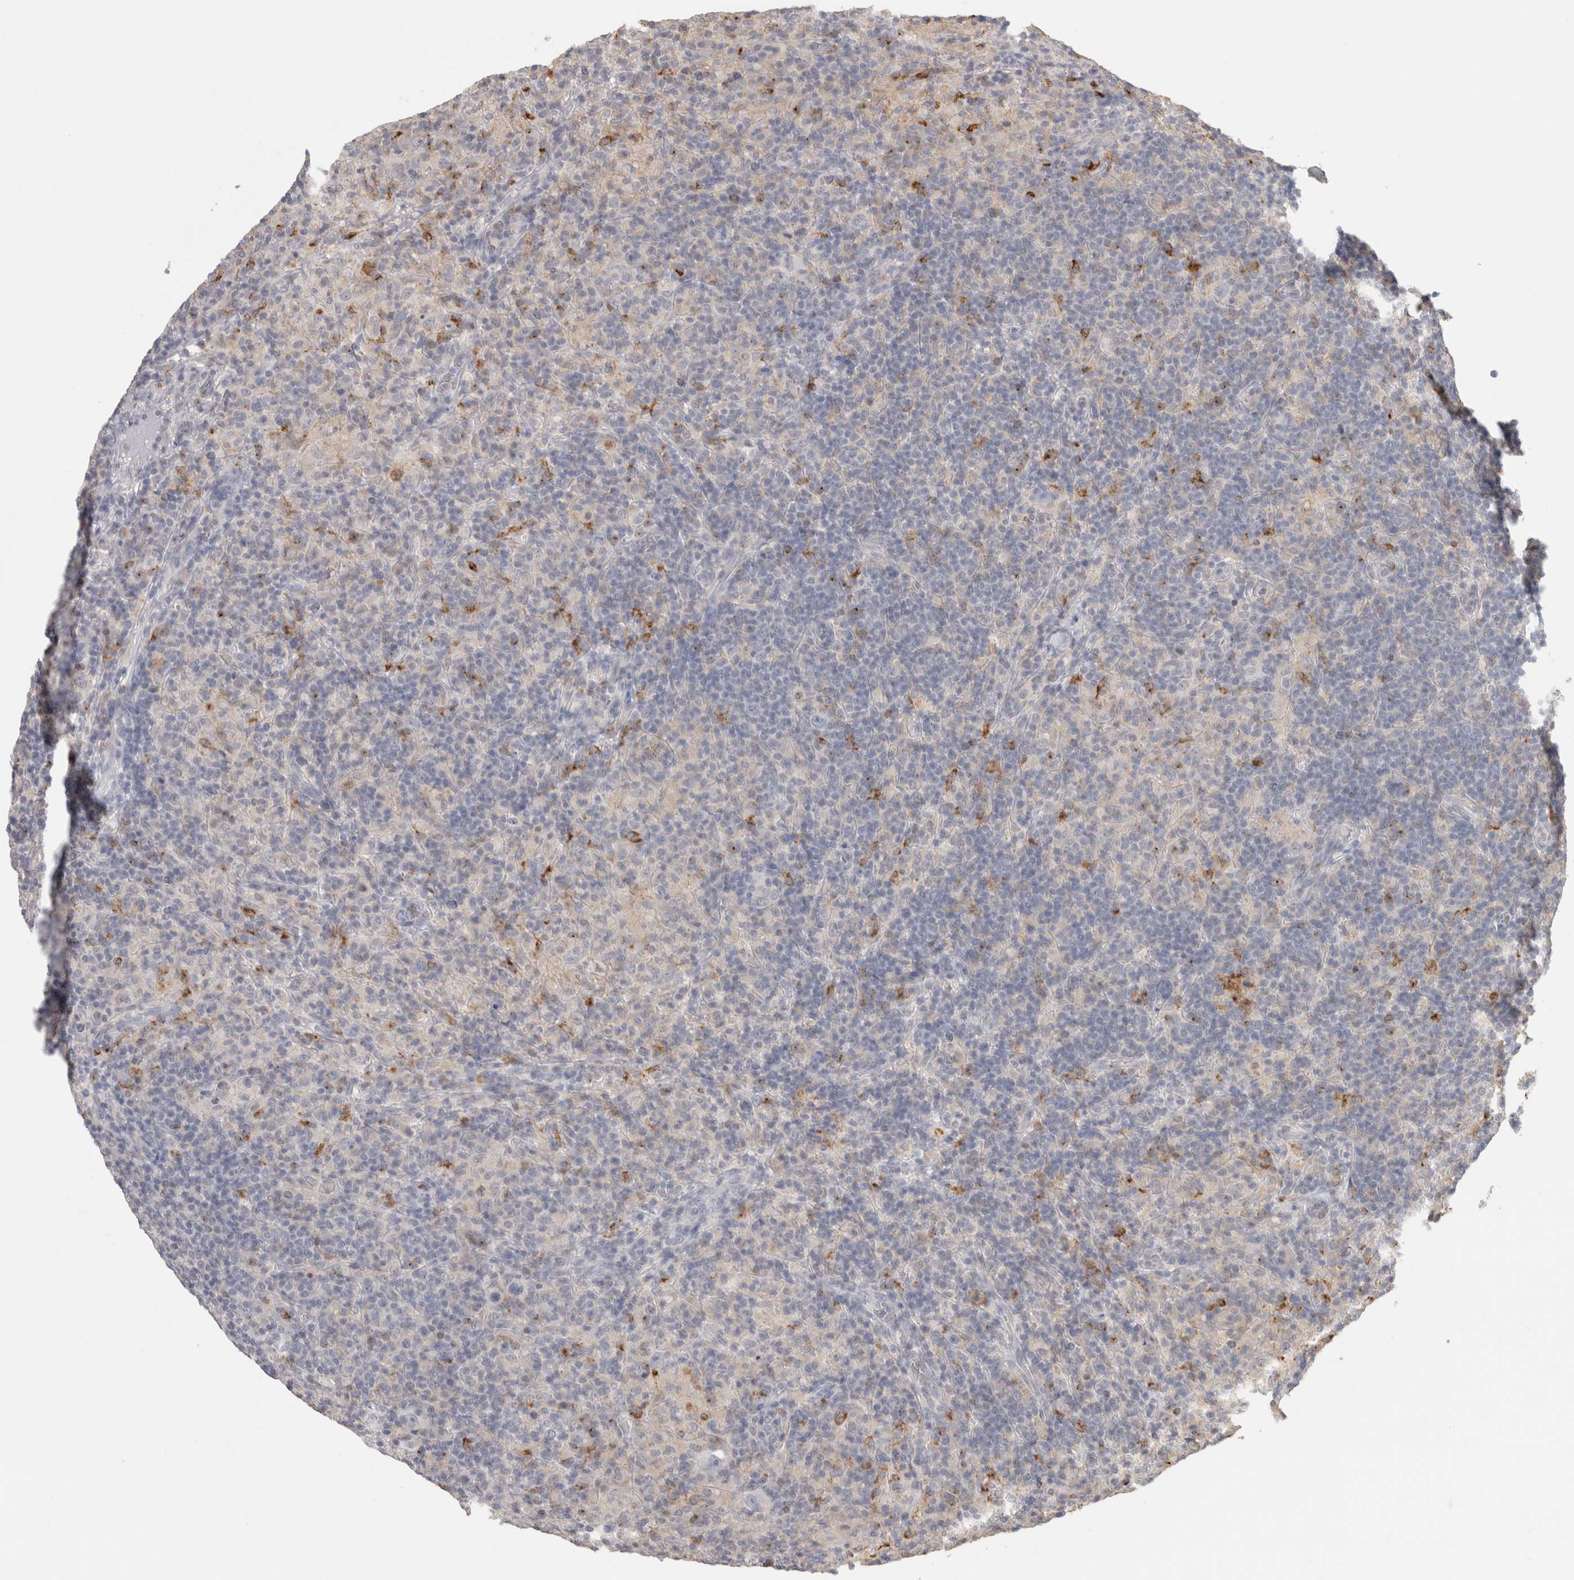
{"staining": {"intensity": "negative", "quantity": "none", "location": "none"}, "tissue": "lymphoma", "cell_type": "Tumor cells", "image_type": "cancer", "snomed": [{"axis": "morphology", "description": "Hodgkin's disease, NOS"}, {"axis": "topography", "description": "Lymph node"}], "caption": "Immunohistochemical staining of human Hodgkin's disease displays no significant staining in tumor cells.", "gene": "HAVCR2", "patient": {"sex": "male", "age": 70}}